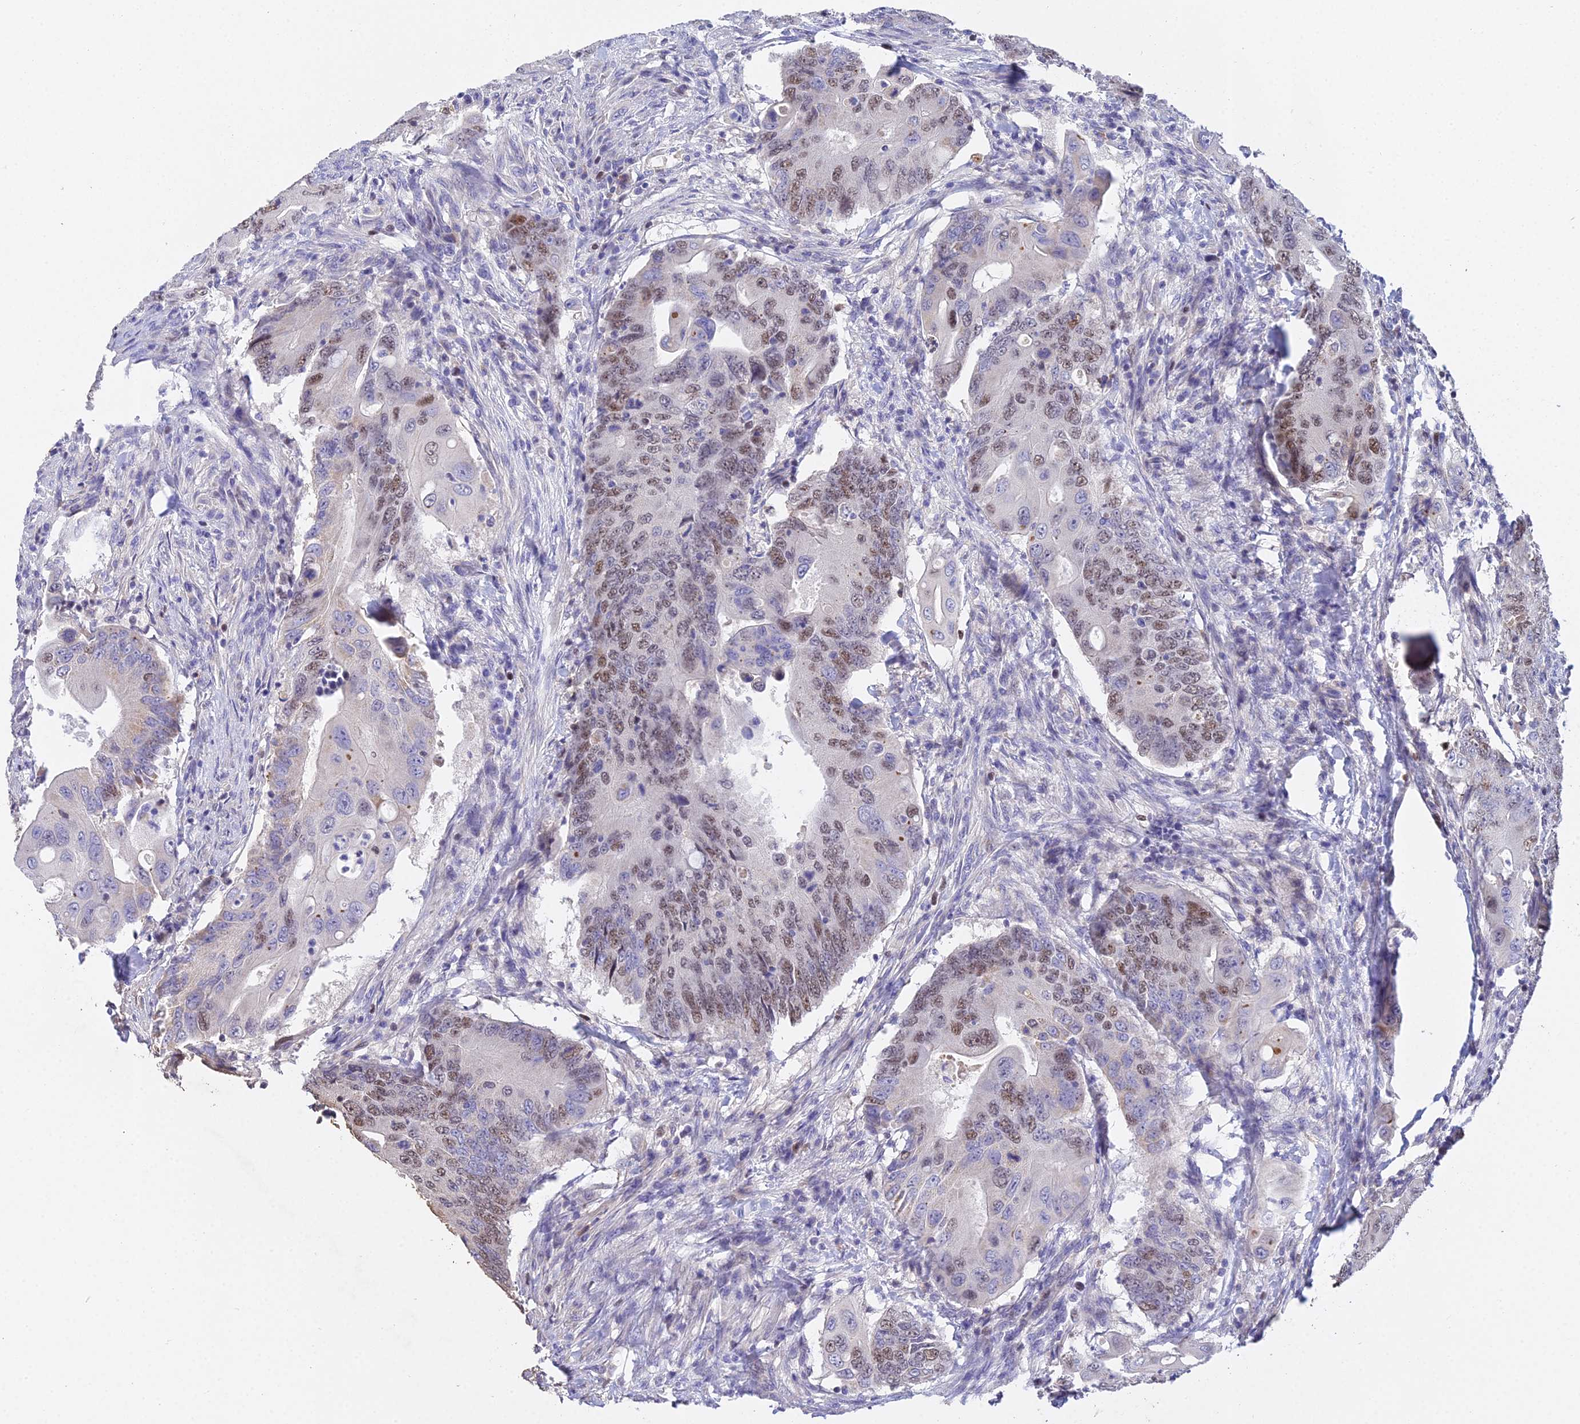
{"staining": {"intensity": "moderate", "quantity": "25%-75%", "location": "nuclear"}, "tissue": "colorectal cancer", "cell_type": "Tumor cells", "image_type": "cancer", "snomed": [{"axis": "morphology", "description": "Adenocarcinoma, NOS"}, {"axis": "topography", "description": "Colon"}], "caption": "Colorectal adenocarcinoma stained with DAB (3,3'-diaminobenzidine) IHC reveals medium levels of moderate nuclear positivity in approximately 25%-75% of tumor cells.", "gene": "MCM2", "patient": {"sex": "male", "age": 71}}